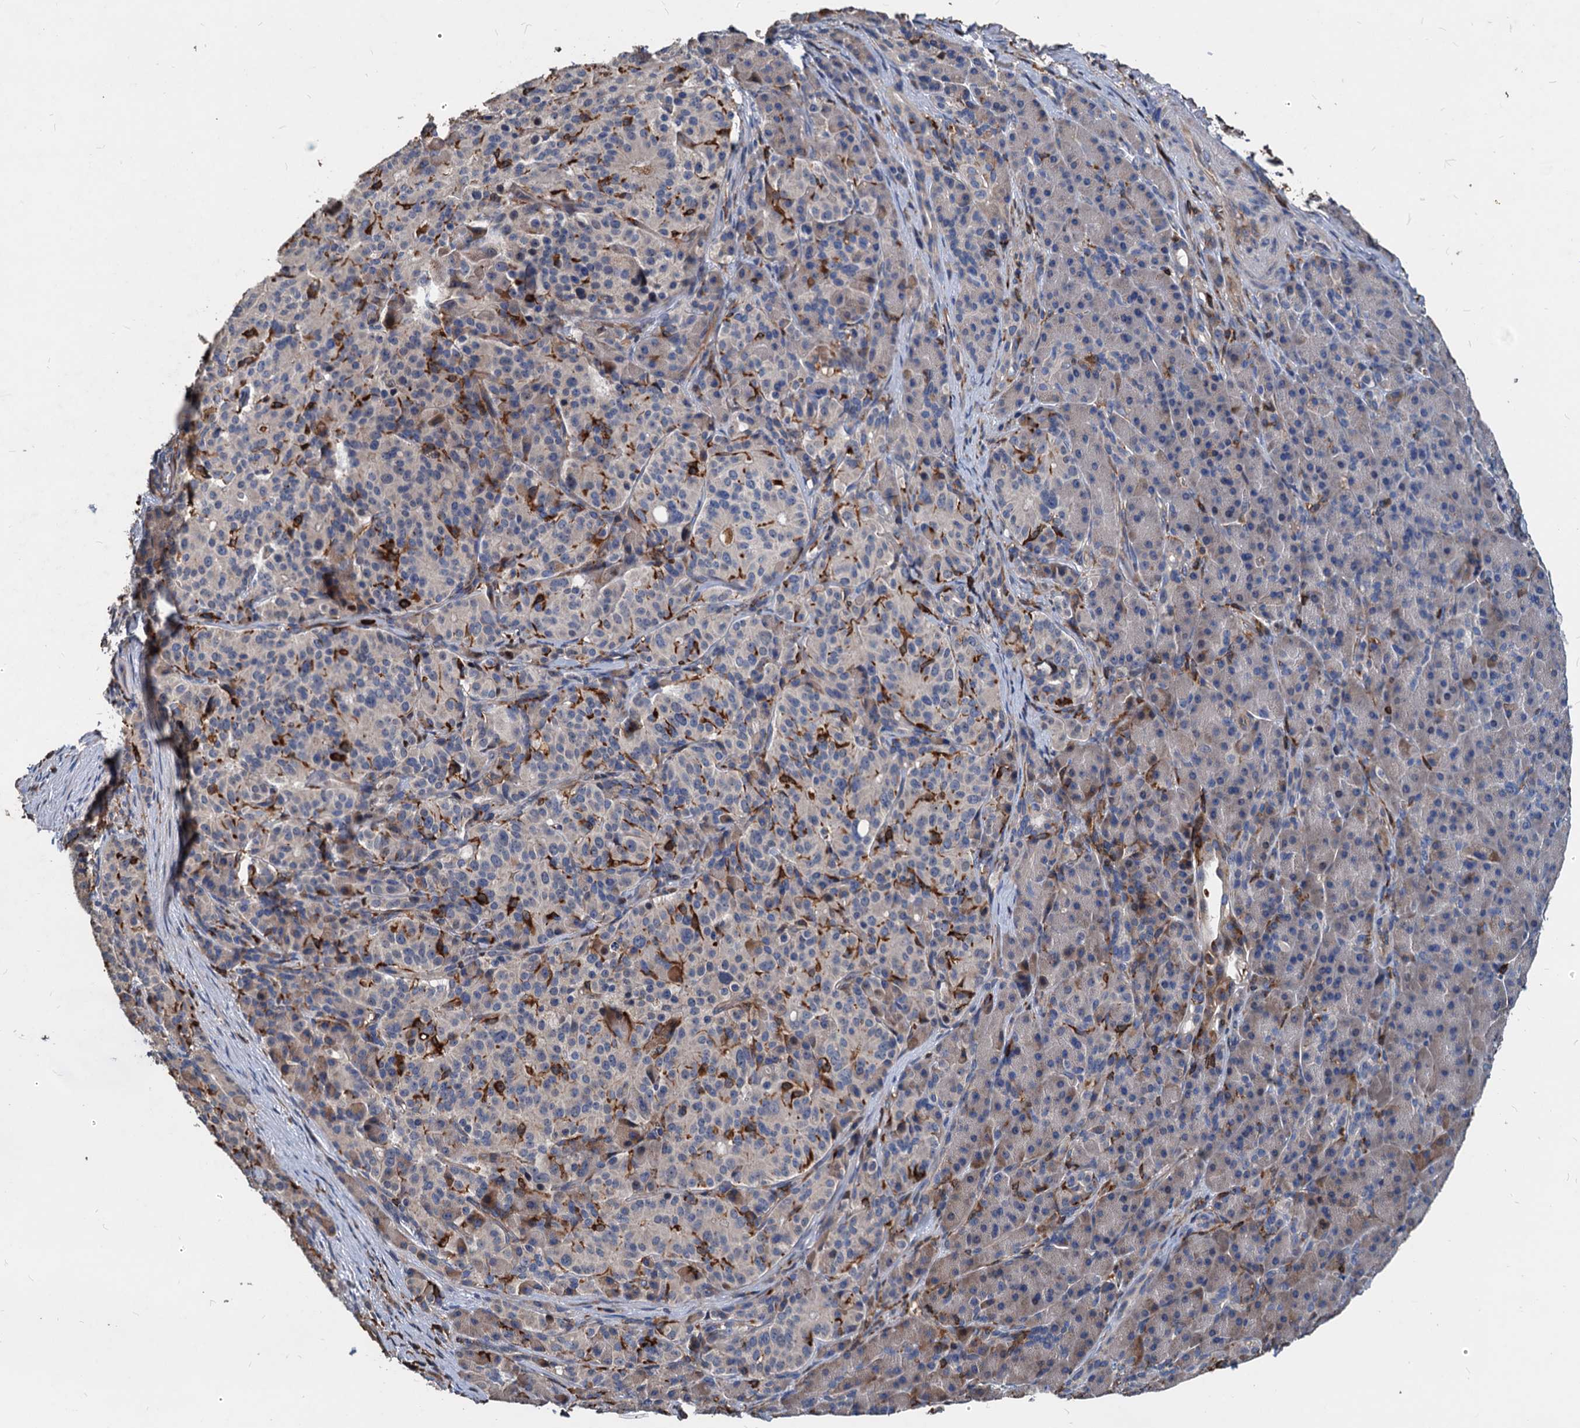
{"staining": {"intensity": "weak", "quantity": "<25%", "location": "cytoplasmic/membranous"}, "tissue": "pancreatic cancer", "cell_type": "Tumor cells", "image_type": "cancer", "snomed": [{"axis": "morphology", "description": "Adenocarcinoma, NOS"}, {"axis": "topography", "description": "Pancreas"}], "caption": "IHC histopathology image of neoplastic tissue: pancreatic cancer (adenocarcinoma) stained with DAB (3,3'-diaminobenzidine) reveals no significant protein staining in tumor cells.", "gene": "LCP2", "patient": {"sex": "female", "age": 74}}